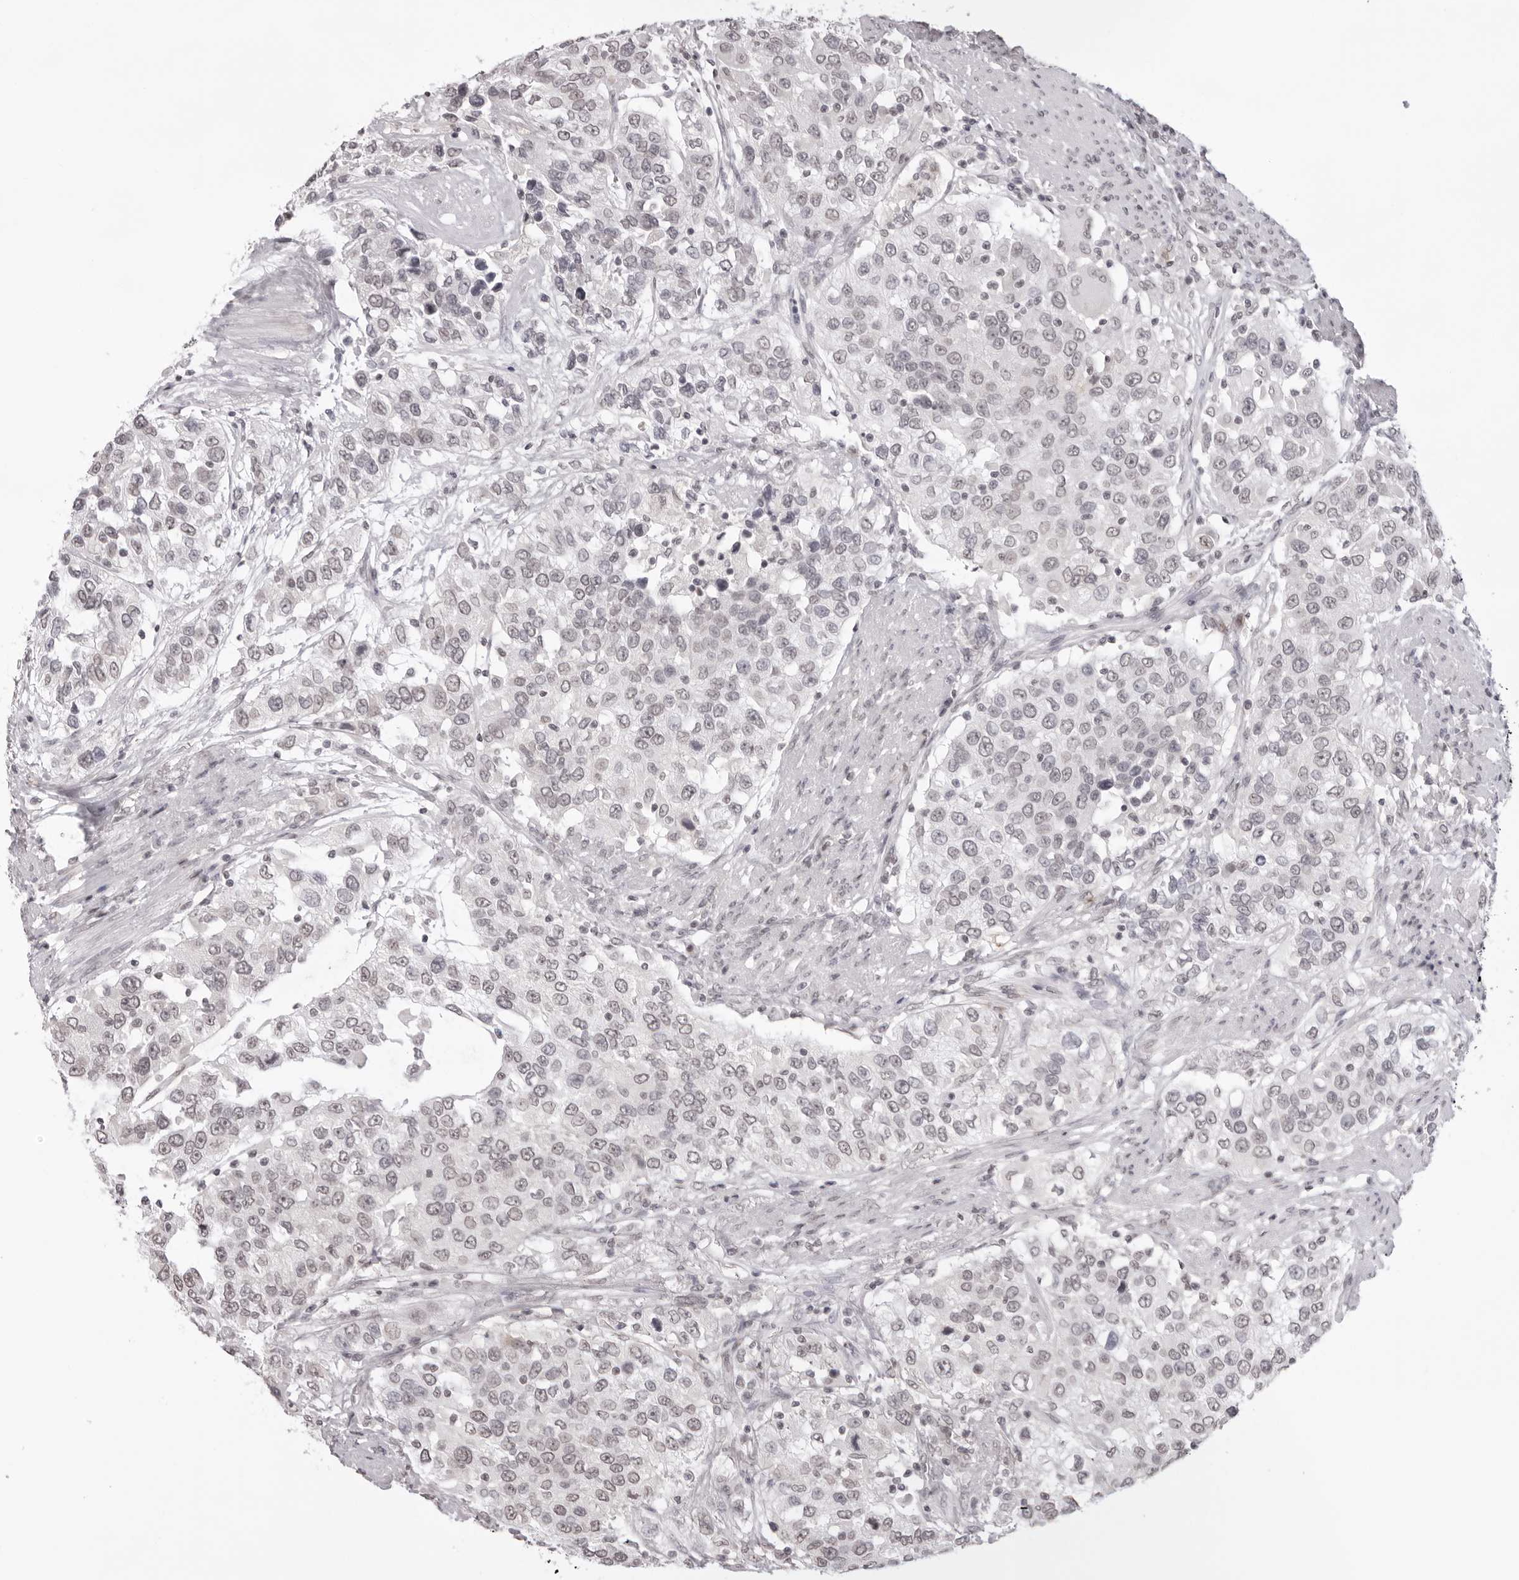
{"staining": {"intensity": "weak", "quantity": "<25%", "location": "nuclear"}, "tissue": "urothelial cancer", "cell_type": "Tumor cells", "image_type": "cancer", "snomed": [{"axis": "morphology", "description": "Urothelial carcinoma, High grade"}, {"axis": "topography", "description": "Urinary bladder"}], "caption": "A high-resolution micrograph shows immunohistochemistry (IHC) staining of urothelial cancer, which demonstrates no significant staining in tumor cells. (DAB (3,3'-diaminobenzidine) immunohistochemistry (IHC), high magnification).", "gene": "NTM", "patient": {"sex": "female", "age": 80}}